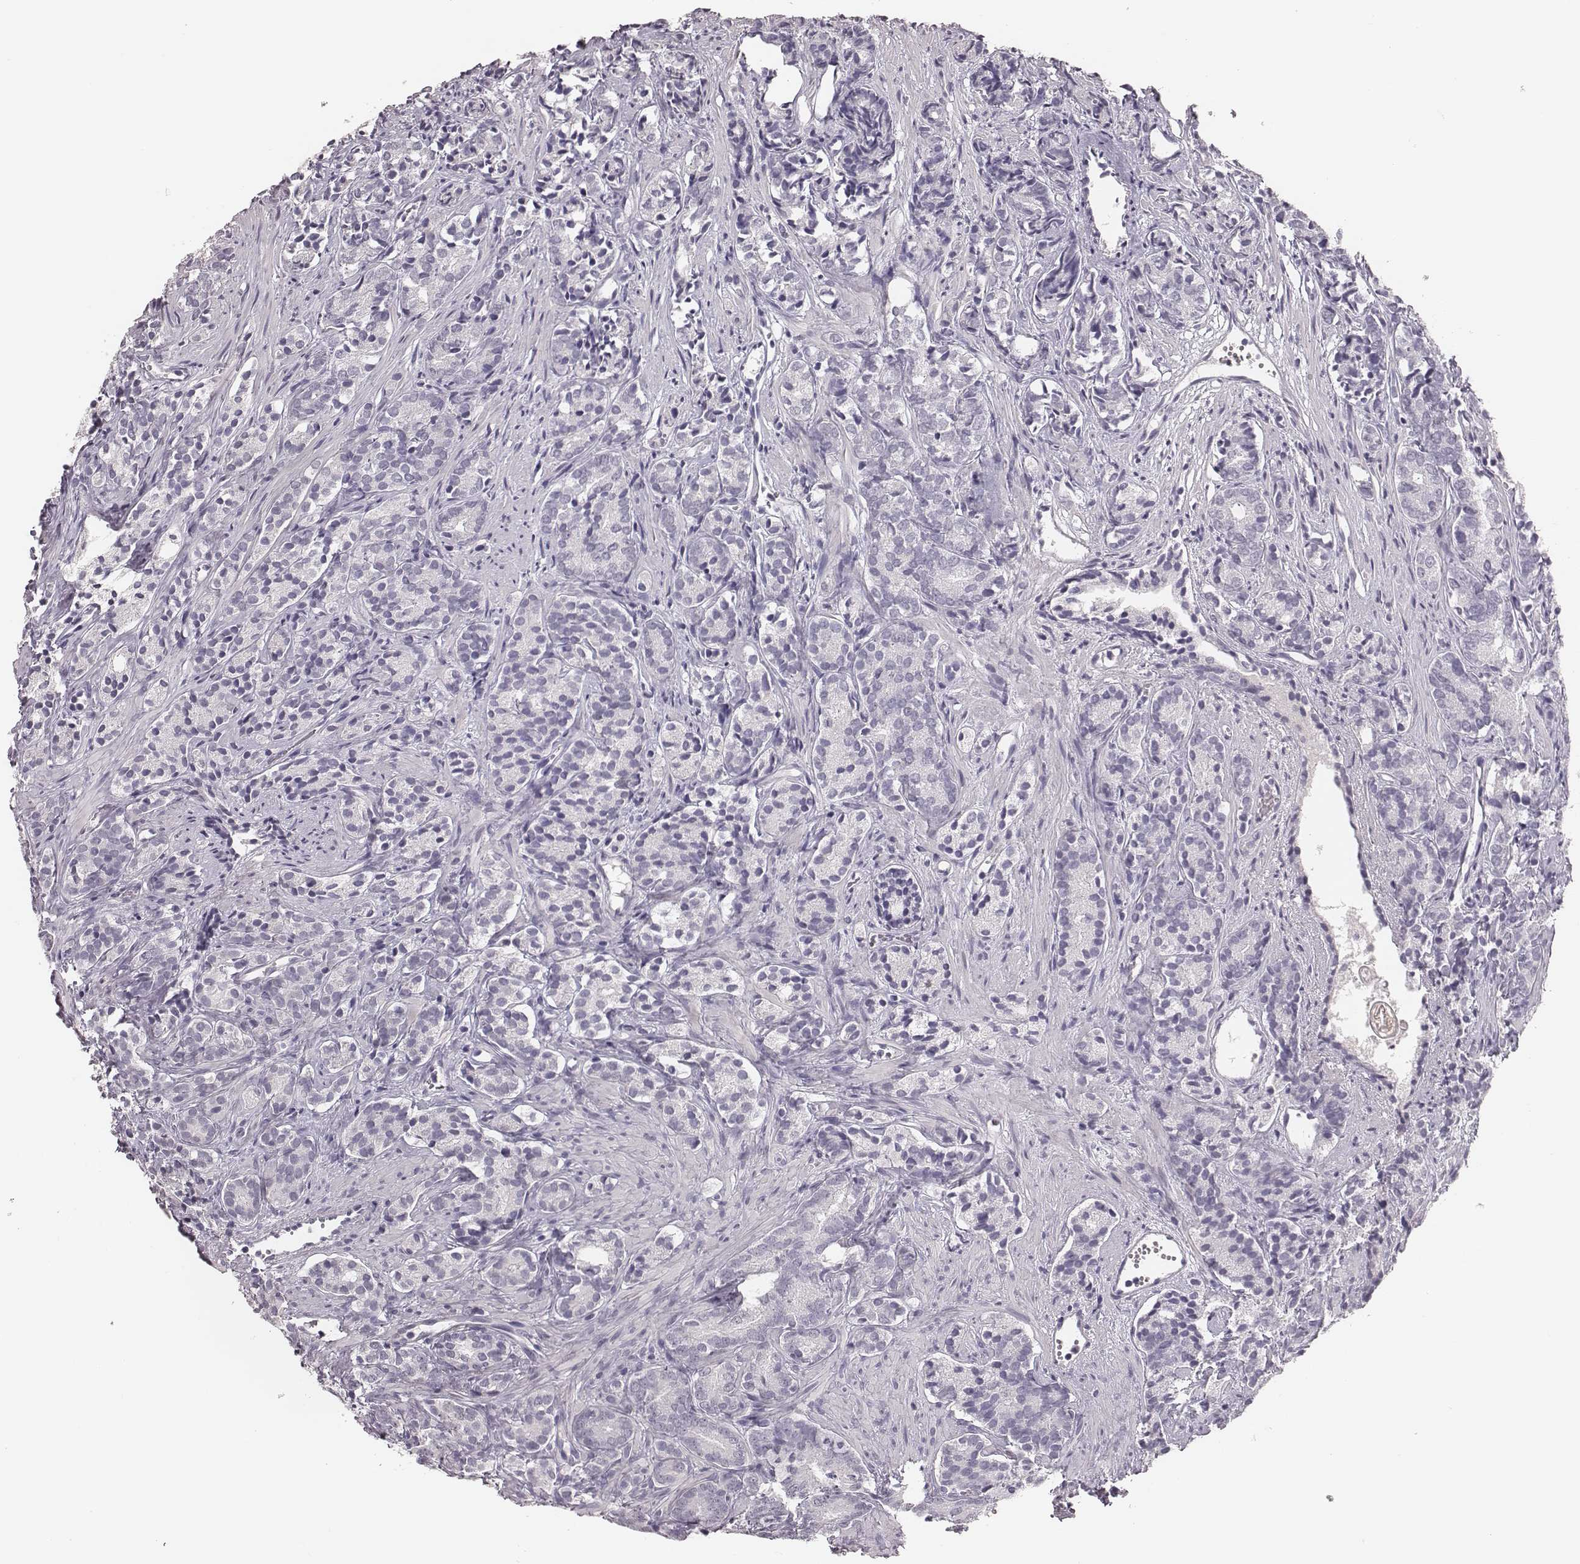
{"staining": {"intensity": "negative", "quantity": "none", "location": "none"}, "tissue": "prostate cancer", "cell_type": "Tumor cells", "image_type": "cancer", "snomed": [{"axis": "morphology", "description": "Adenocarcinoma, High grade"}, {"axis": "topography", "description": "Prostate"}], "caption": "The photomicrograph exhibits no significant positivity in tumor cells of prostate cancer (high-grade adenocarcinoma). (DAB (3,3'-diaminobenzidine) immunohistochemistry (IHC) with hematoxylin counter stain).", "gene": "CSHL1", "patient": {"sex": "male", "age": 84}}